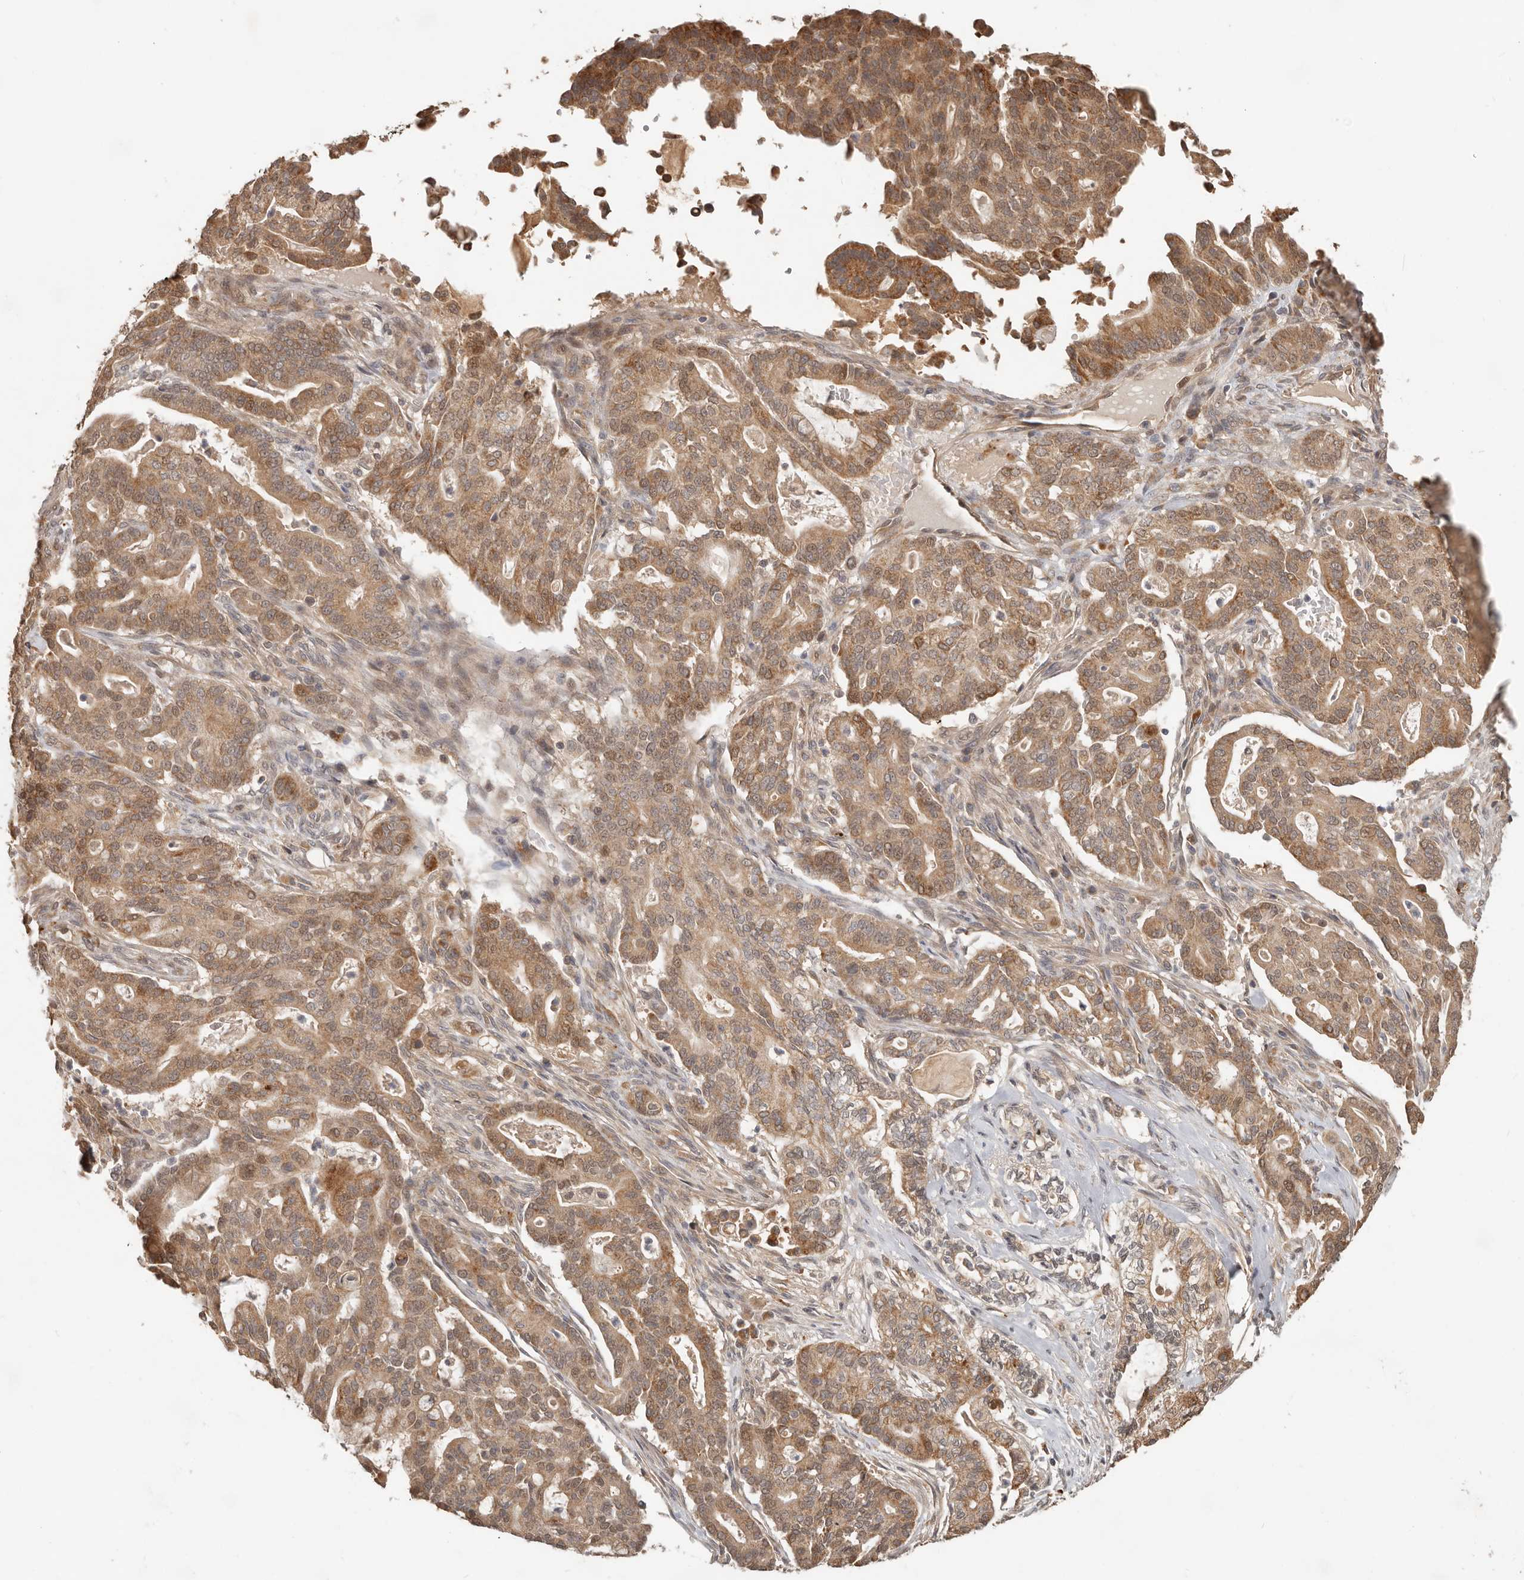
{"staining": {"intensity": "moderate", "quantity": ">75%", "location": "cytoplasmic/membranous"}, "tissue": "pancreatic cancer", "cell_type": "Tumor cells", "image_type": "cancer", "snomed": [{"axis": "morphology", "description": "Adenocarcinoma, NOS"}, {"axis": "topography", "description": "Pancreas"}], "caption": "Immunohistochemical staining of pancreatic adenocarcinoma demonstrates medium levels of moderate cytoplasmic/membranous staining in approximately >75% of tumor cells. Immunohistochemistry (ihc) stains the protein of interest in brown and the nuclei are stained blue.", "gene": "MTFR2", "patient": {"sex": "male", "age": 63}}